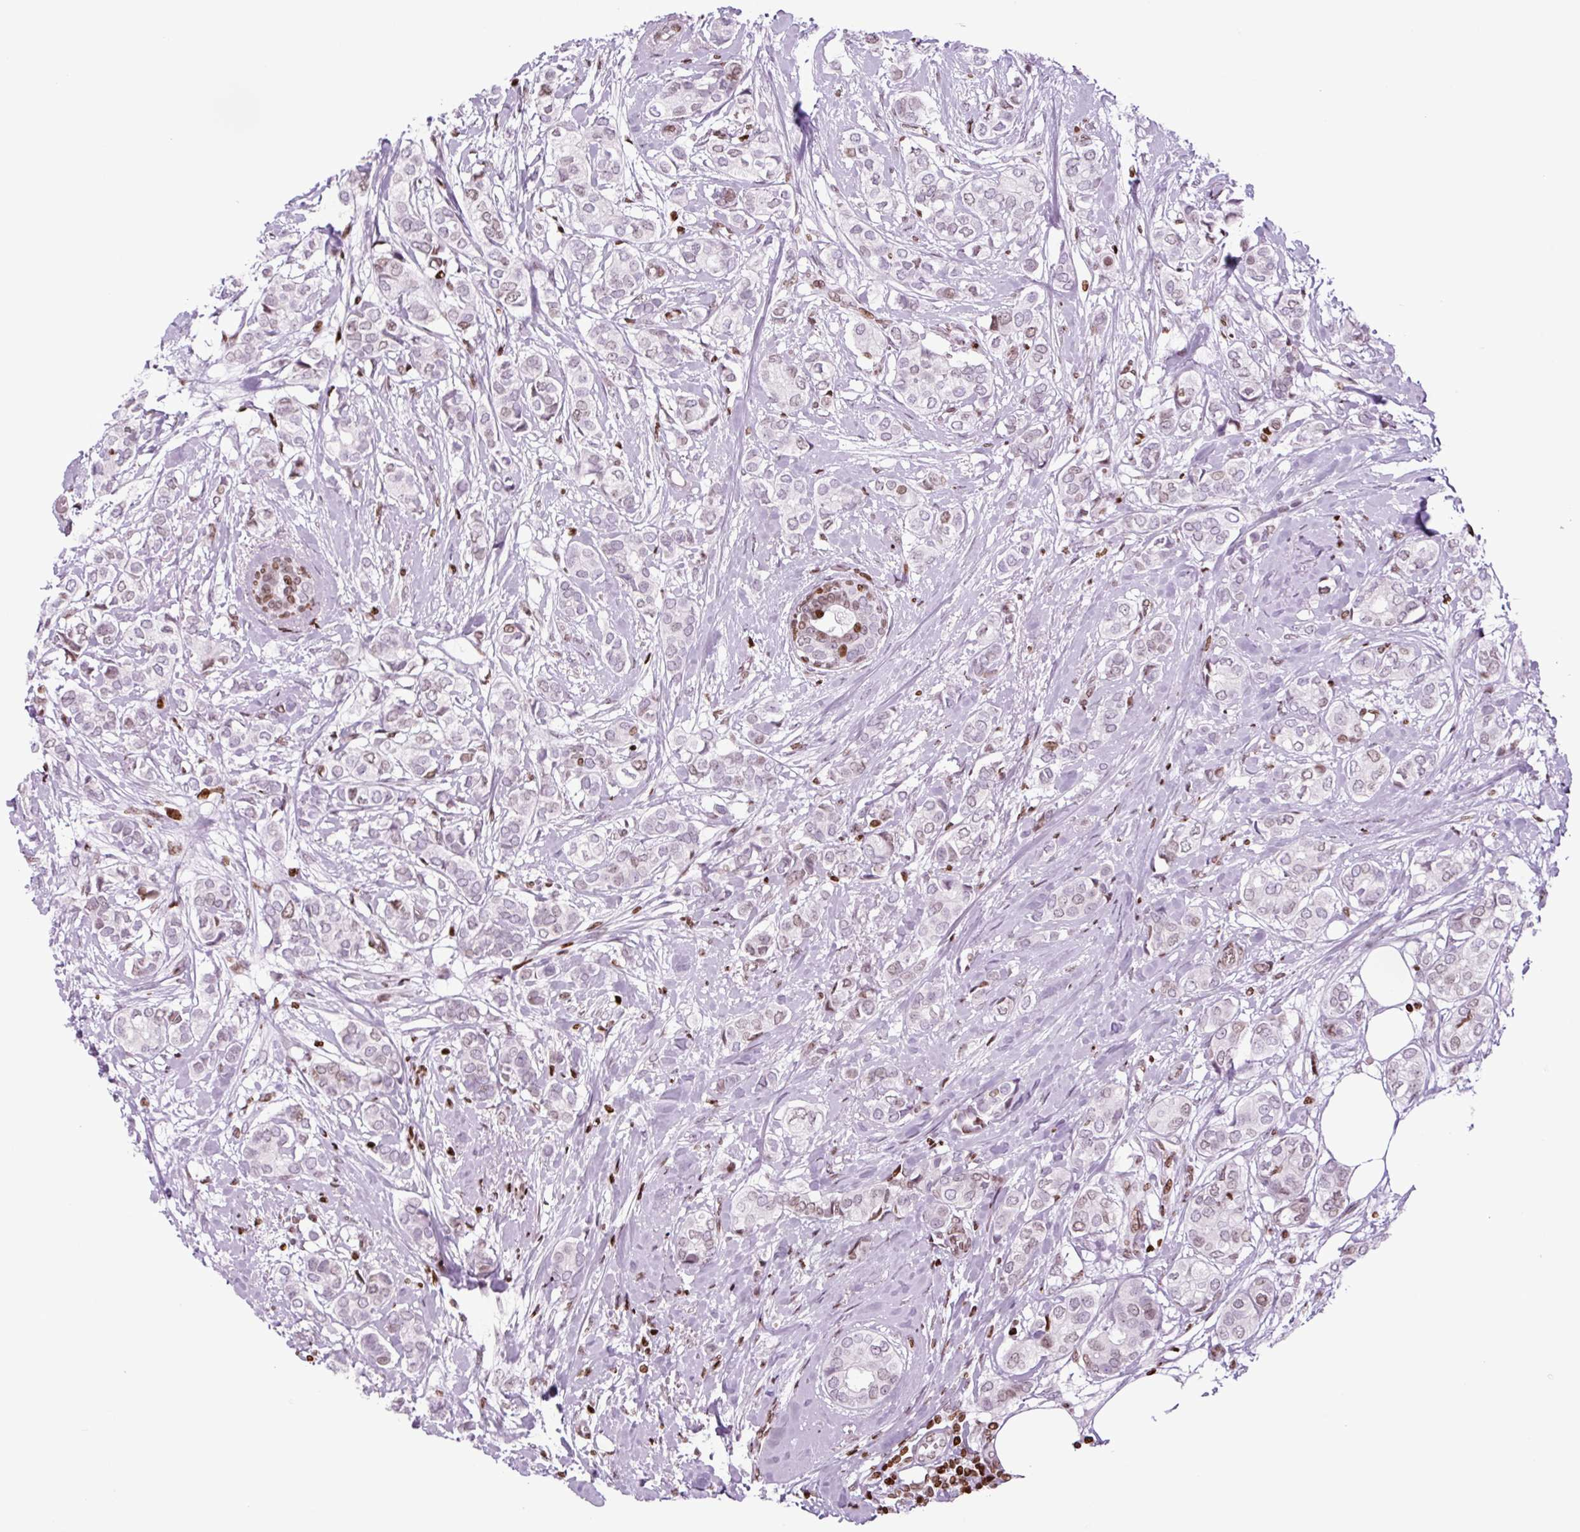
{"staining": {"intensity": "negative", "quantity": "none", "location": "none"}, "tissue": "breast cancer", "cell_type": "Tumor cells", "image_type": "cancer", "snomed": [{"axis": "morphology", "description": "Duct carcinoma"}, {"axis": "topography", "description": "Breast"}], "caption": "Immunohistochemistry (IHC) photomicrograph of neoplastic tissue: breast intraductal carcinoma stained with DAB shows no significant protein positivity in tumor cells.", "gene": "H1-3", "patient": {"sex": "female", "age": 73}}